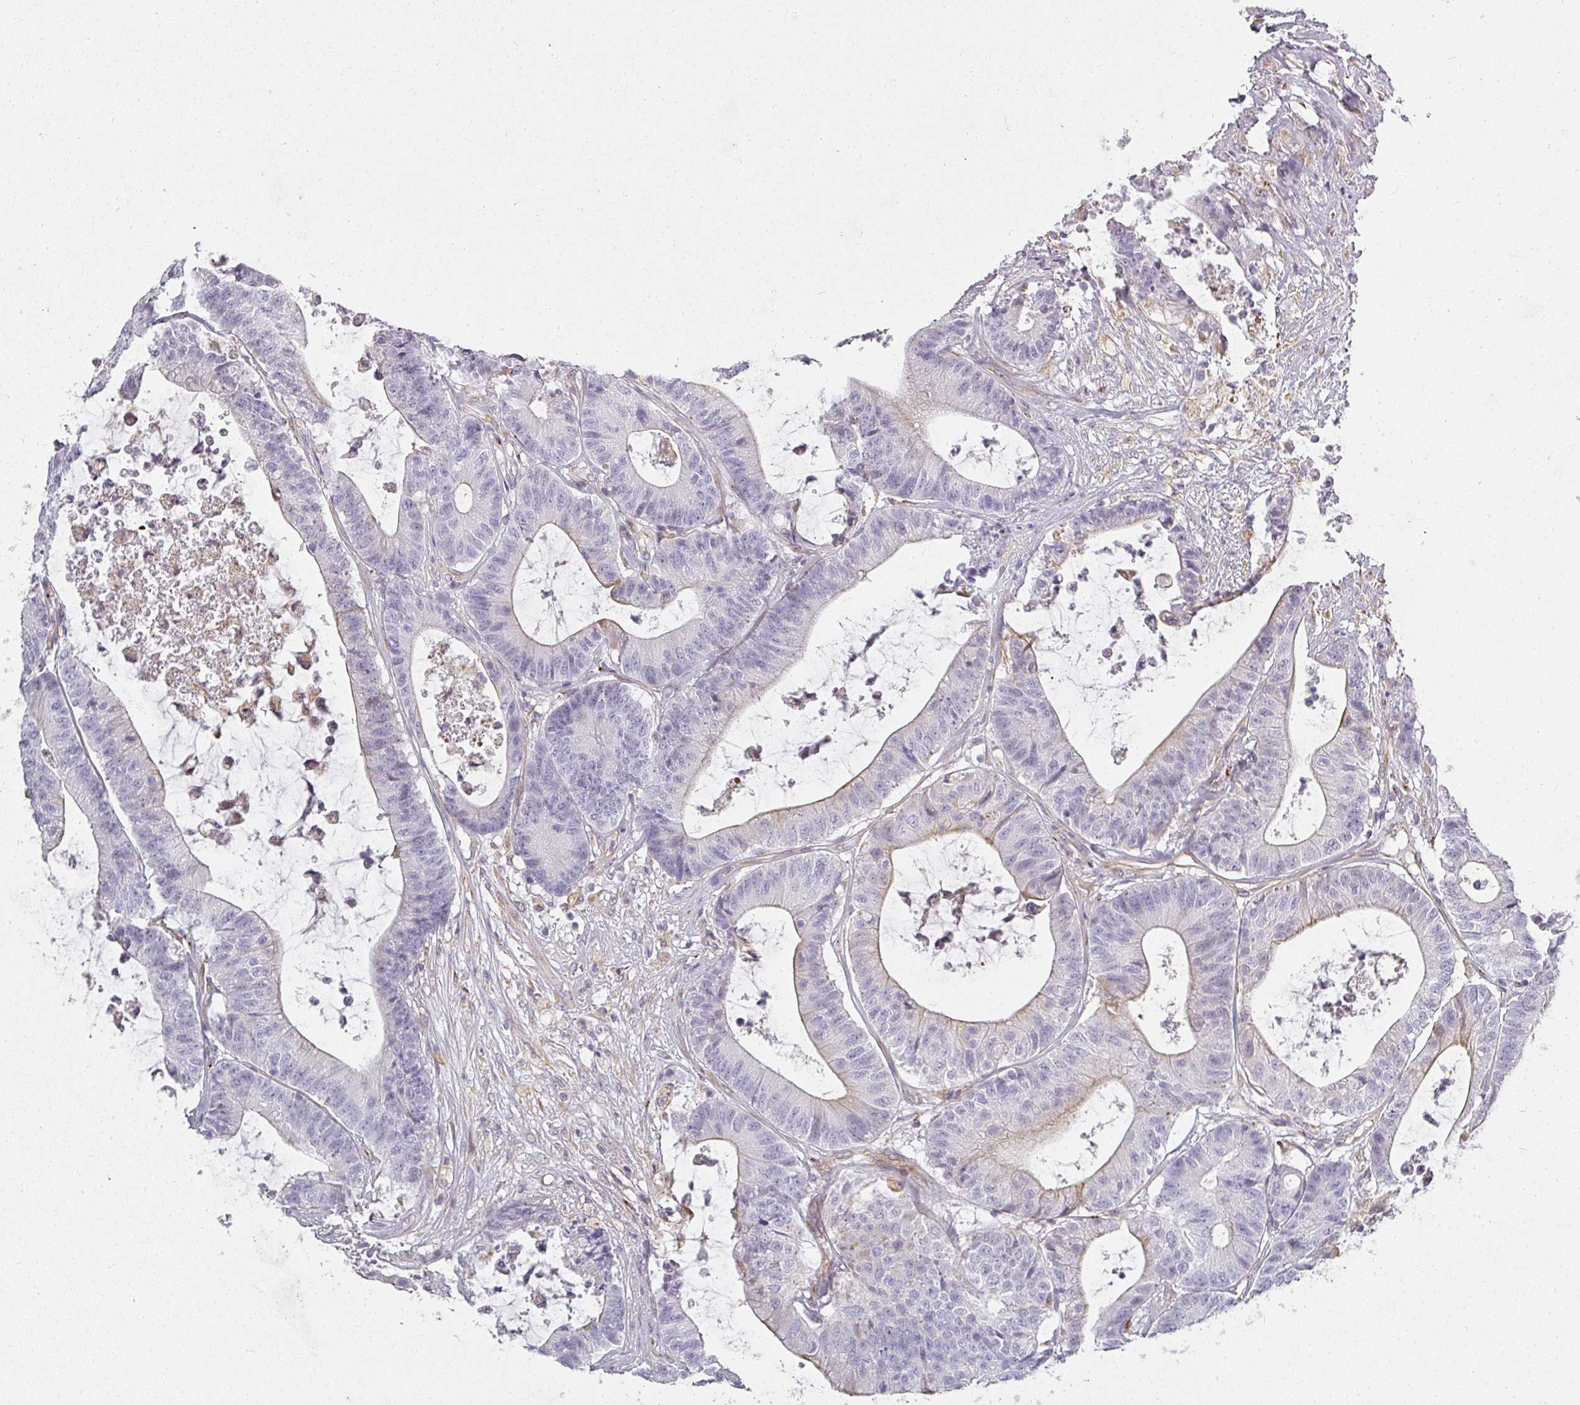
{"staining": {"intensity": "weak", "quantity": "<25%", "location": "cytoplasmic/membranous"}, "tissue": "colorectal cancer", "cell_type": "Tumor cells", "image_type": "cancer", "snomed": [{"axis": "morphology", "description": "Adenocarcinoma, NOS"}, {"axis": "topography", "description": "Colon"}], "caption": "Protein analysis of colorectal cancer (adenocarcinoma) demonstrates no significant staining in tumor cells. (DAB immunohistochemistry (IHC), high magnification).", "gene": "ATP8B2", "patient": {"sex": "female", "age": 84}}